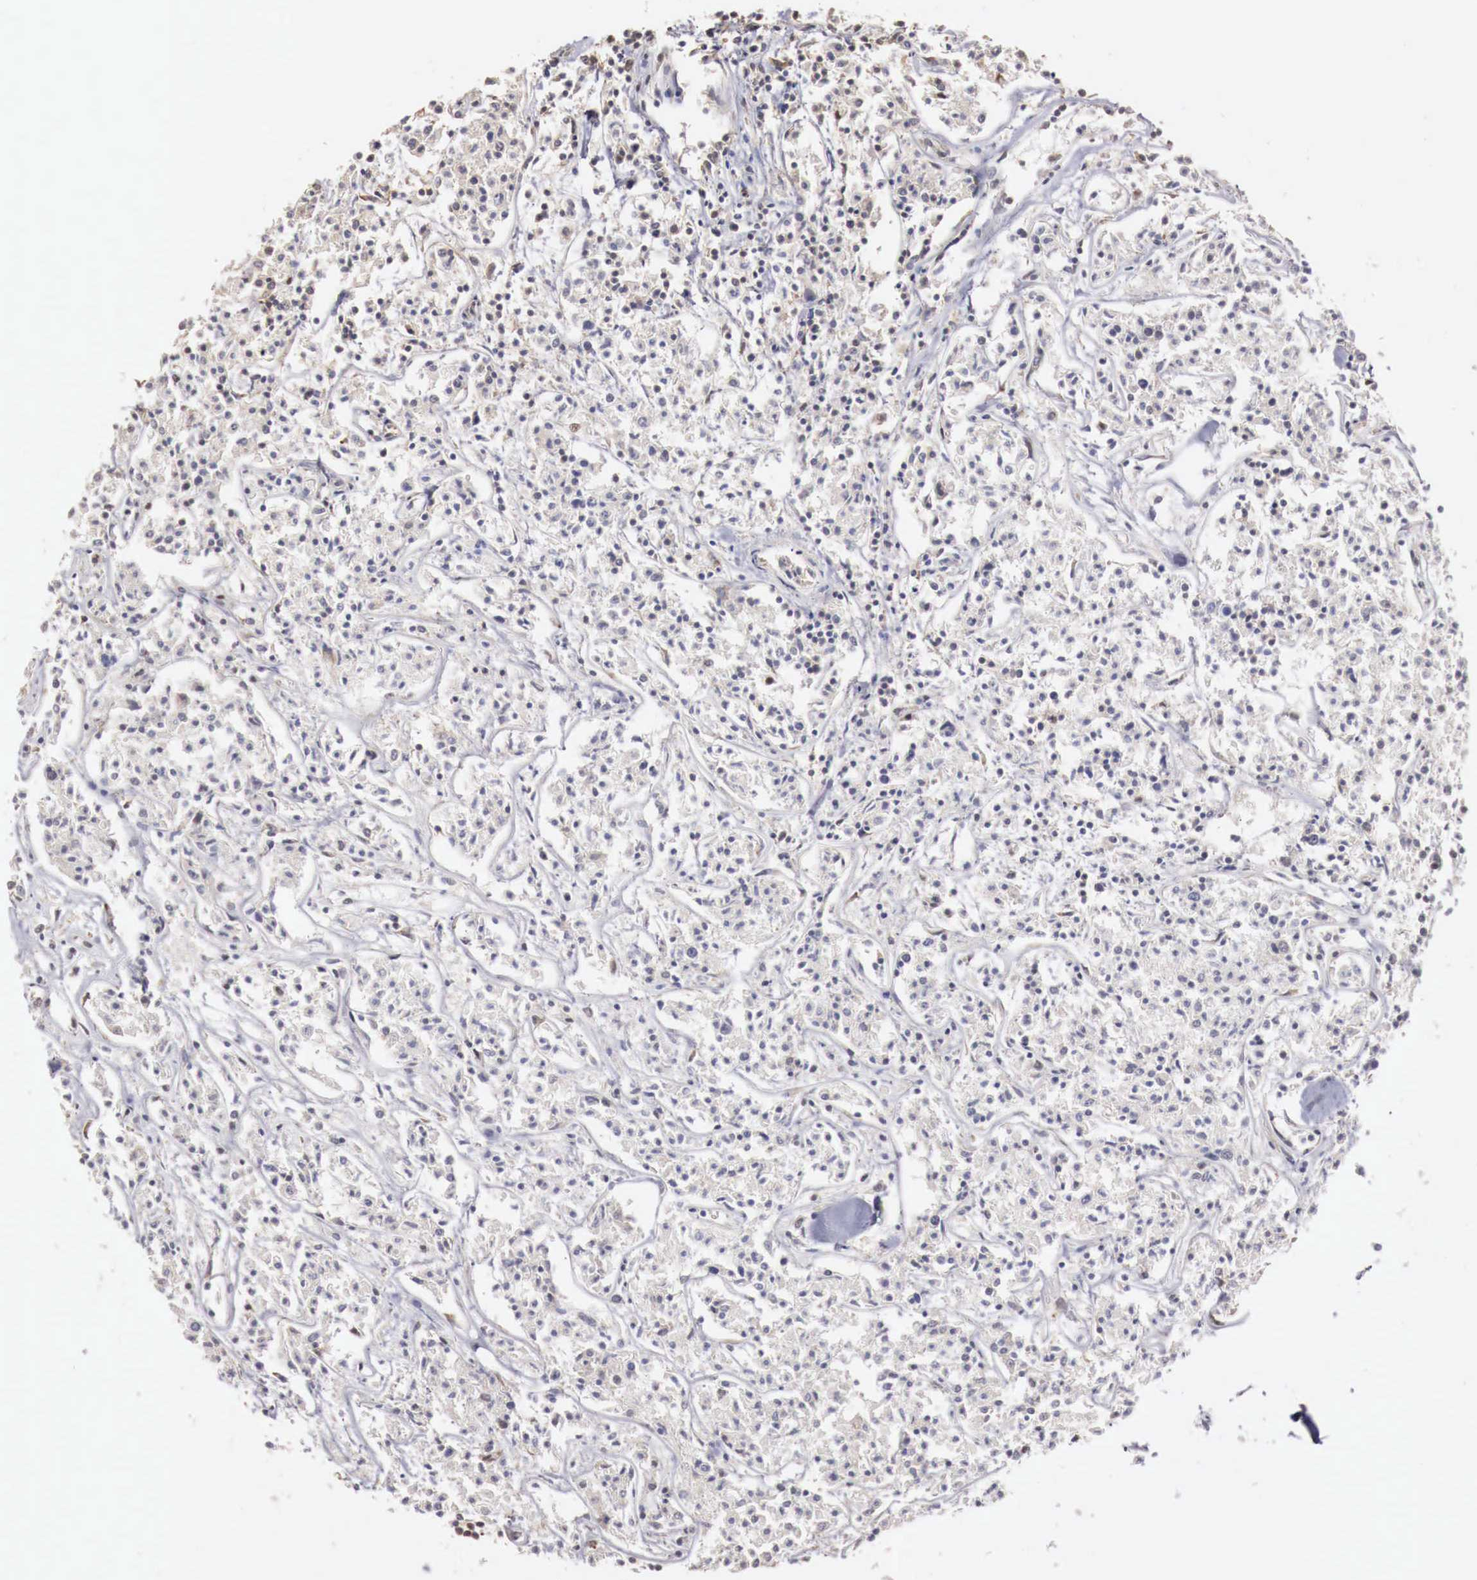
{"staining": {"intensity": "negative", "quantity": "none", "location": "none"}, "tissue": "lymphoma", "cell_type": "Tumor cells", "image_type": "cancer", "snomed": [{"axis": "morphology", "description": "Malignant lymphoma, non-Hodgkin's type, Low grade"}, {"axis": "topography", "description": "Small intestine"}], "caption": "An image of lymphoma stained for a protein exhibits no brown staining in tumor cells.", "gene": "KHDRBS2", "patient": {"sex": "female", "age": 59}}